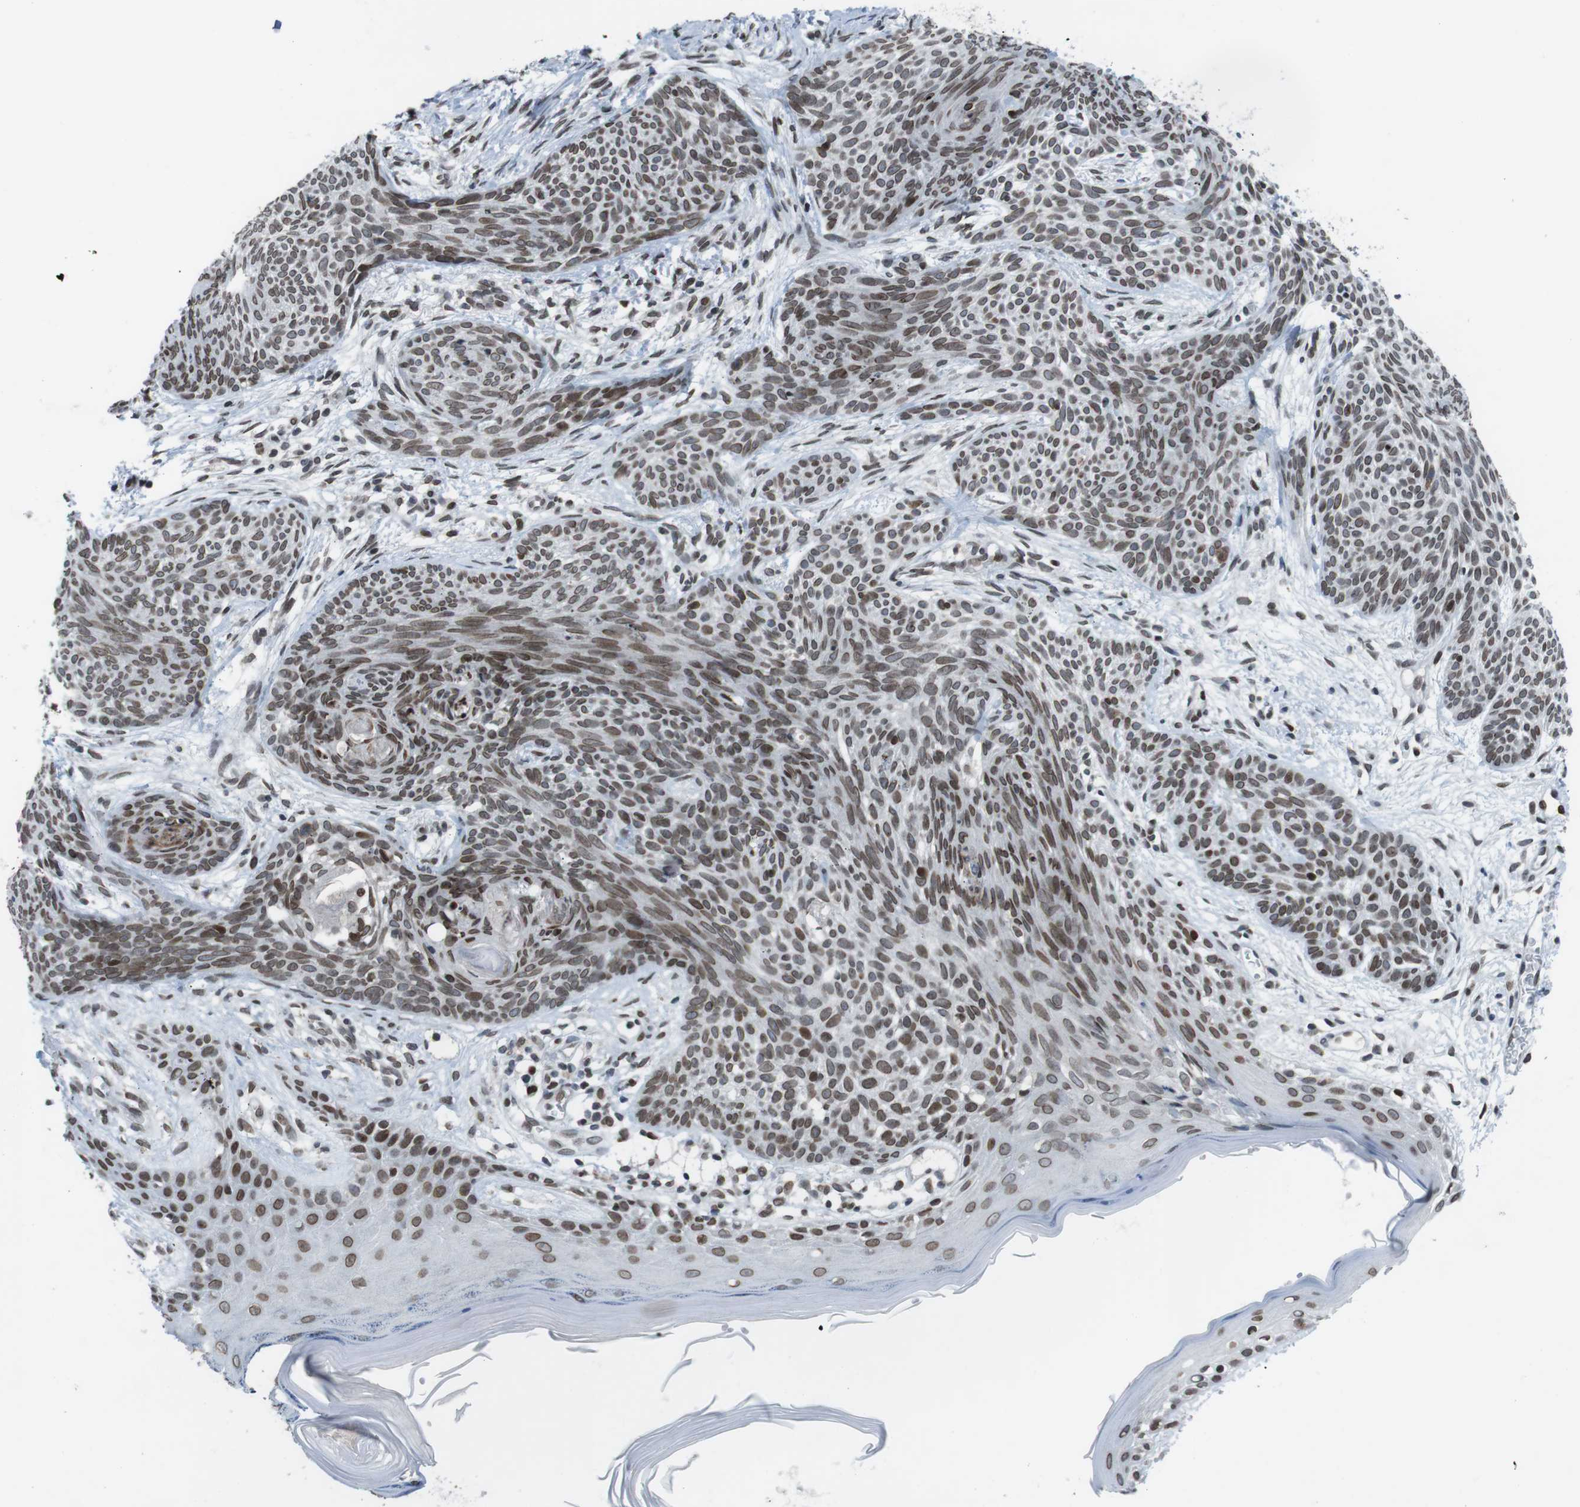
{"staining": {"intensity": "moderate", "quantity": ">75%", "location": "cytoplasmic/membranous,nuclear"}, "tissue": "skin cancer", "cell_type": "Tumor cells", "image_type": "cancer", "snomed": [{"axis": "morphology", "description": "Basal cell carcinoma"}, {"axis": "topography", "description": "Skin"}], "caption": "A medium amount of moderate cytoplasmic/membranous and nuclear positivity is seen in about >75% of tumor cells in skin cancer tissue.", "gene": "MAD1L1", "patient": {"sex": "female", "age": 59}}